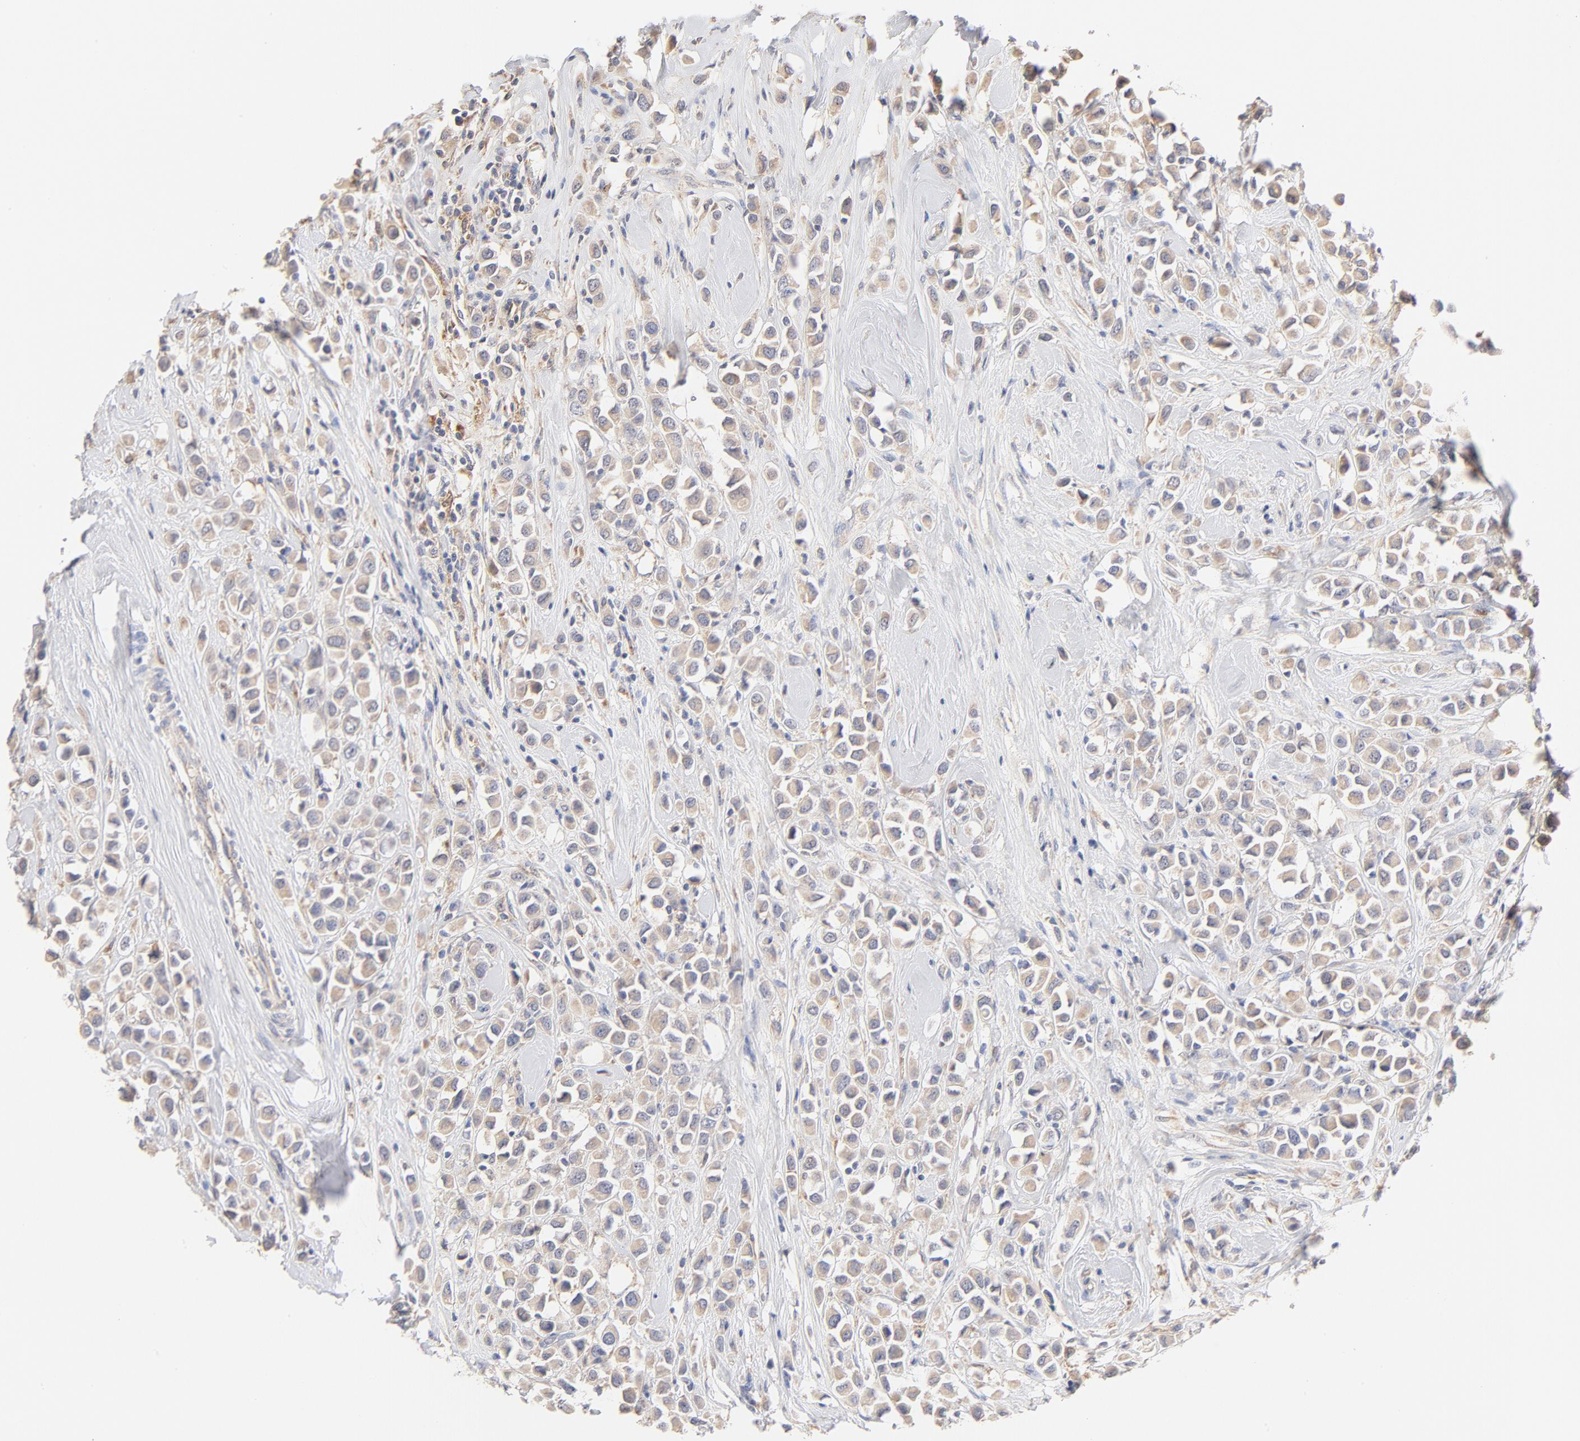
{"staining": {"intensity": "weak", "quantity": ">75%", "location": "cytoplasmic/membranous"}, "tissue": "breast cancer", "cell_type": "Tumor cells", "image_type": "cancer", "snomed": [{"axis": "morphology", "description": "Duct carcinoma"}, {"axis": "topography", "description": "Breast"}], "caption": "Invasive ductal carcinoma (breast) stained with IHC demonstrates weak cytoplasmic/membranous staining in about >75% of tumor cells.", "gene": "MTERF2", "patient": {"sex": "female", "age": 61}}